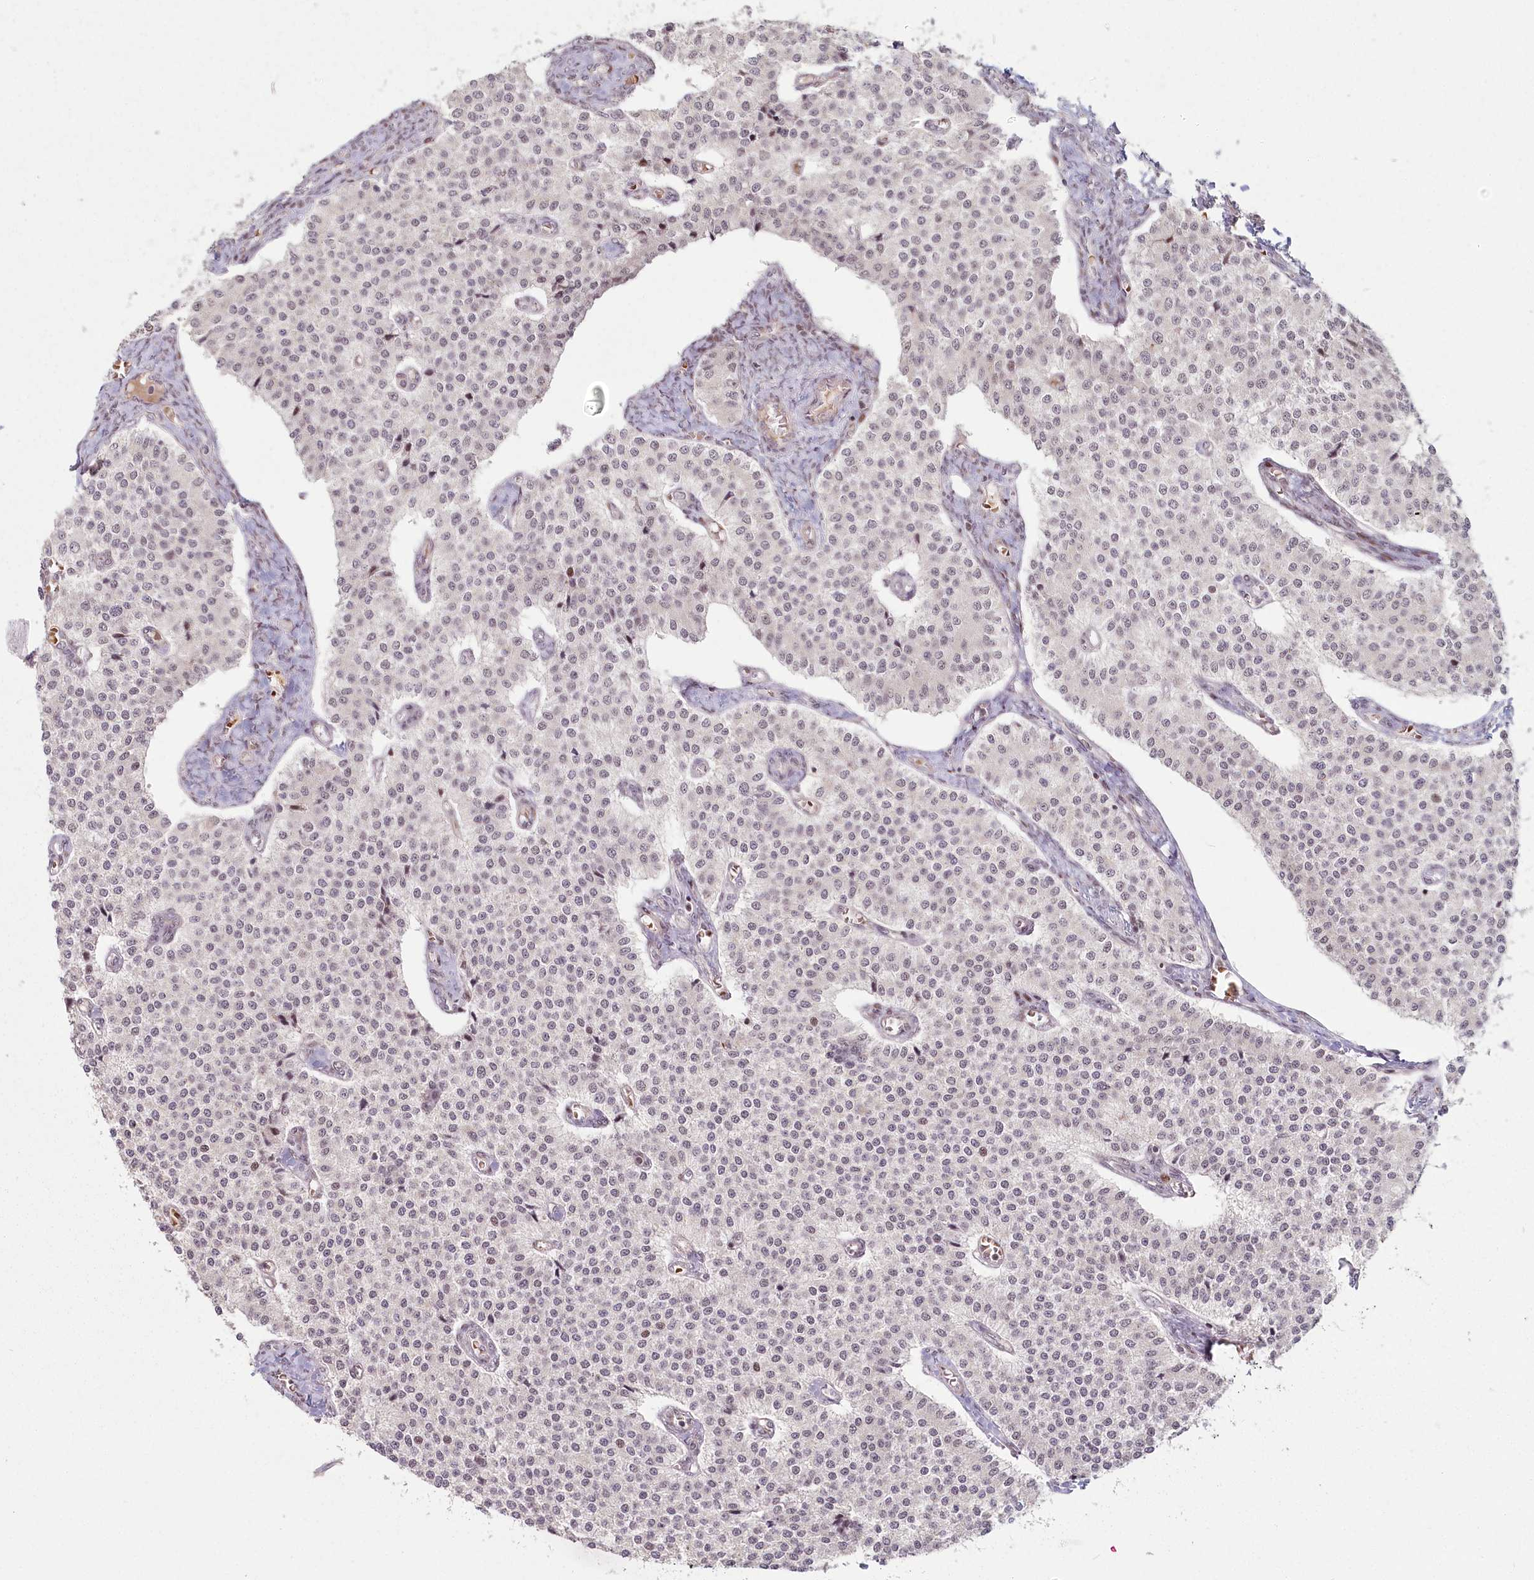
{"staining": {"intensity": "negative", "quantity": "none", "location": "none"}, "tissue": "carcinoid", "cell_type": "Tumor cells", "image_type": "cancer", "snomed": [{"axis": "morphology", "description": "Carcinoid, malignant, NOS"}, {"axis": "topography", "description": "Colon"}], "caption": "Protein analysis of carcinoid demonstrates no significant expression in tumor cells. (Immunohistochemistry (ihc), brightfield microscopy, high magnification).", "gene": "FAM204A", "patient": {"sex": "female", "age": 52}}